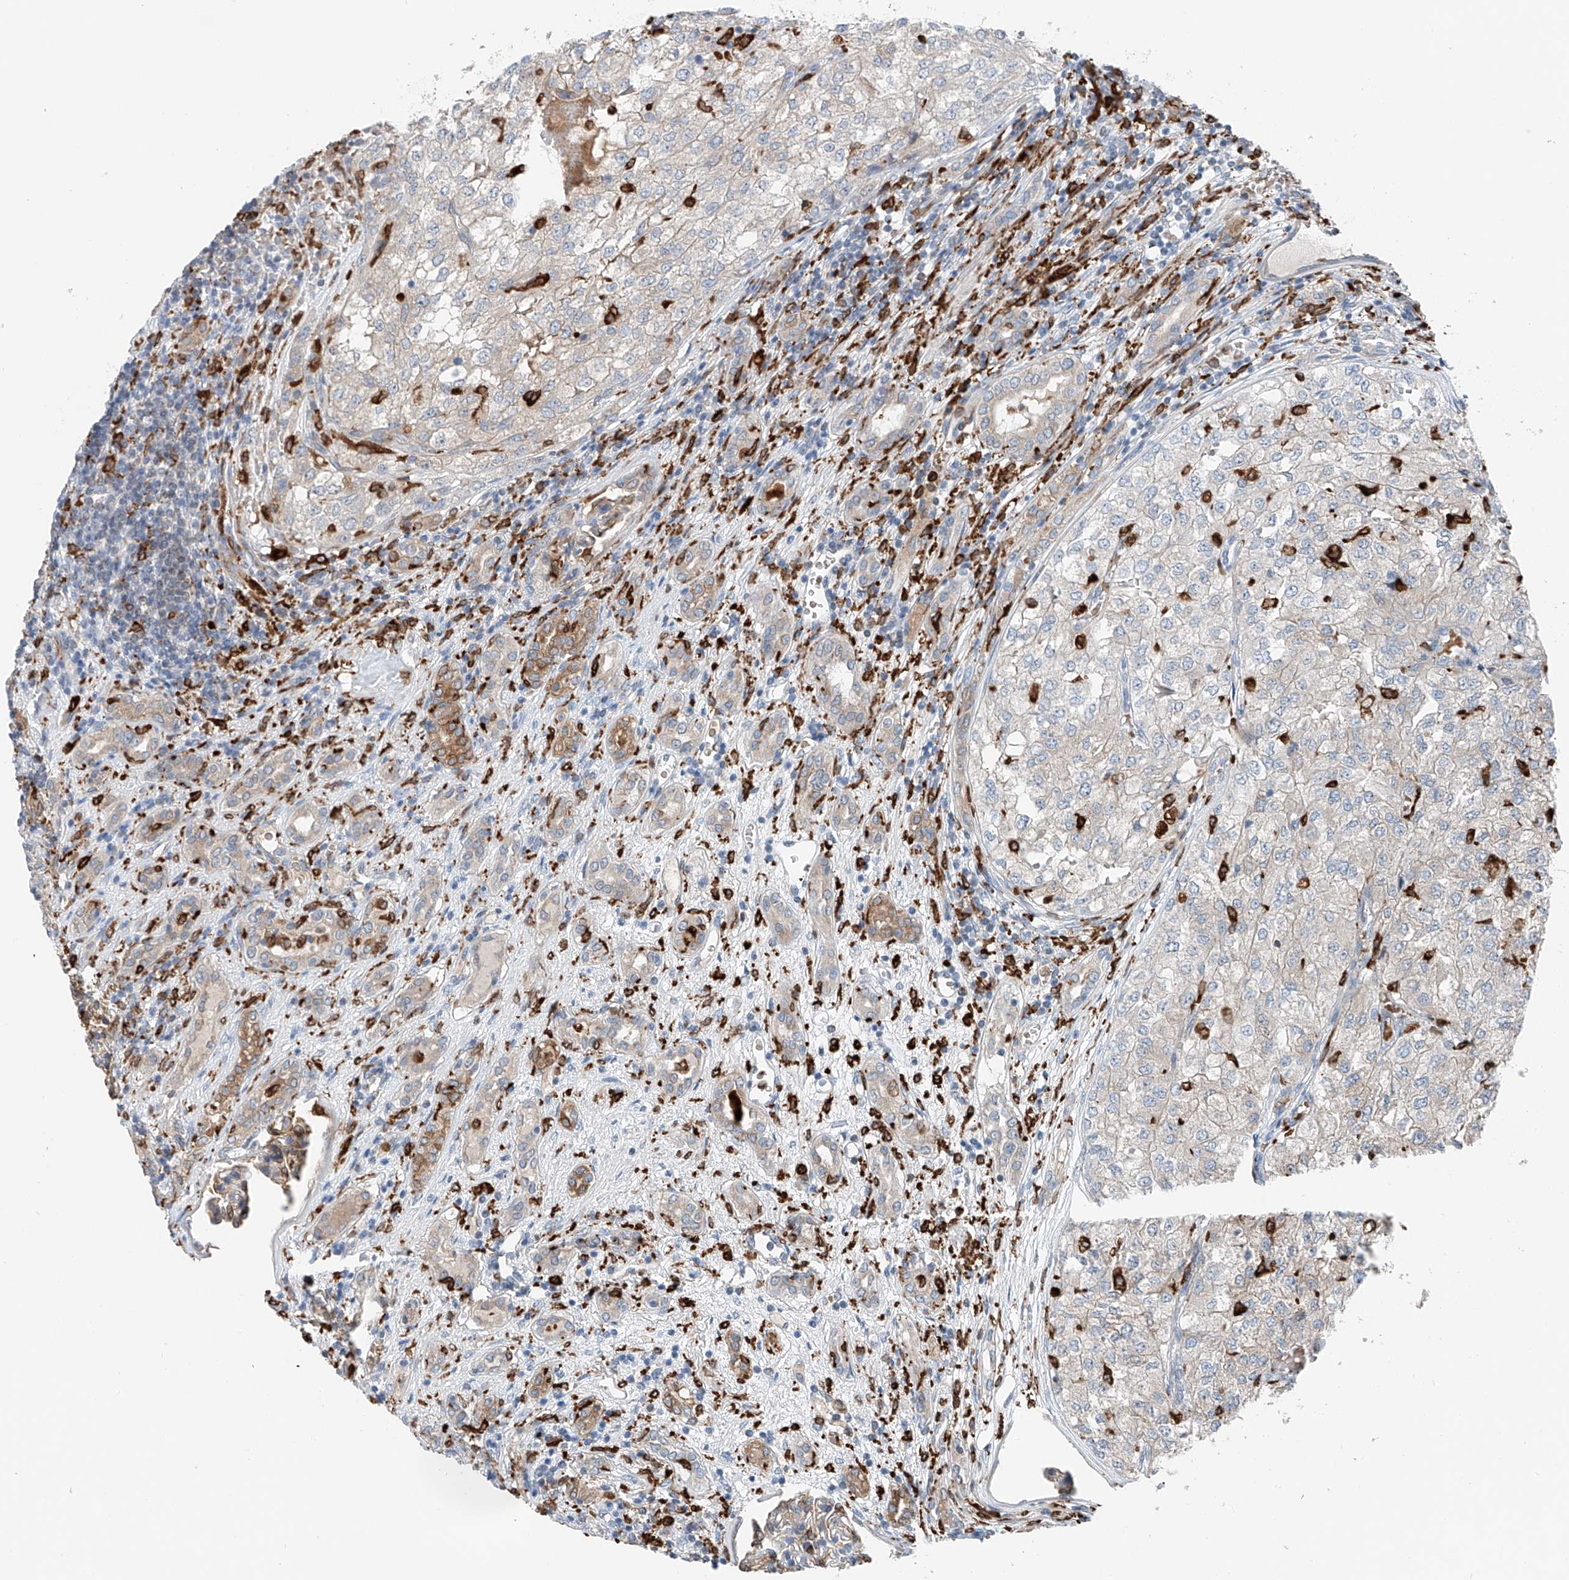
{"staining": {"intensity": "weak", "quantity": "<25%", "location": "cytoplasmic/membranous"}, "tissue": "renal cancer", "cell_type": "Tumor cells", "image_type": "cancer", "snomed": [{"axis": "morphology", "description": "Adenocarcinoma, NOS"}, {"axis": "topography", "description": "Kidney"}], "caption": "There is no significant staining in tumor cells of renal adenocarcinoma.", "gene": "TBXAS1", "patient": {"sex": "female", "age": 54}}